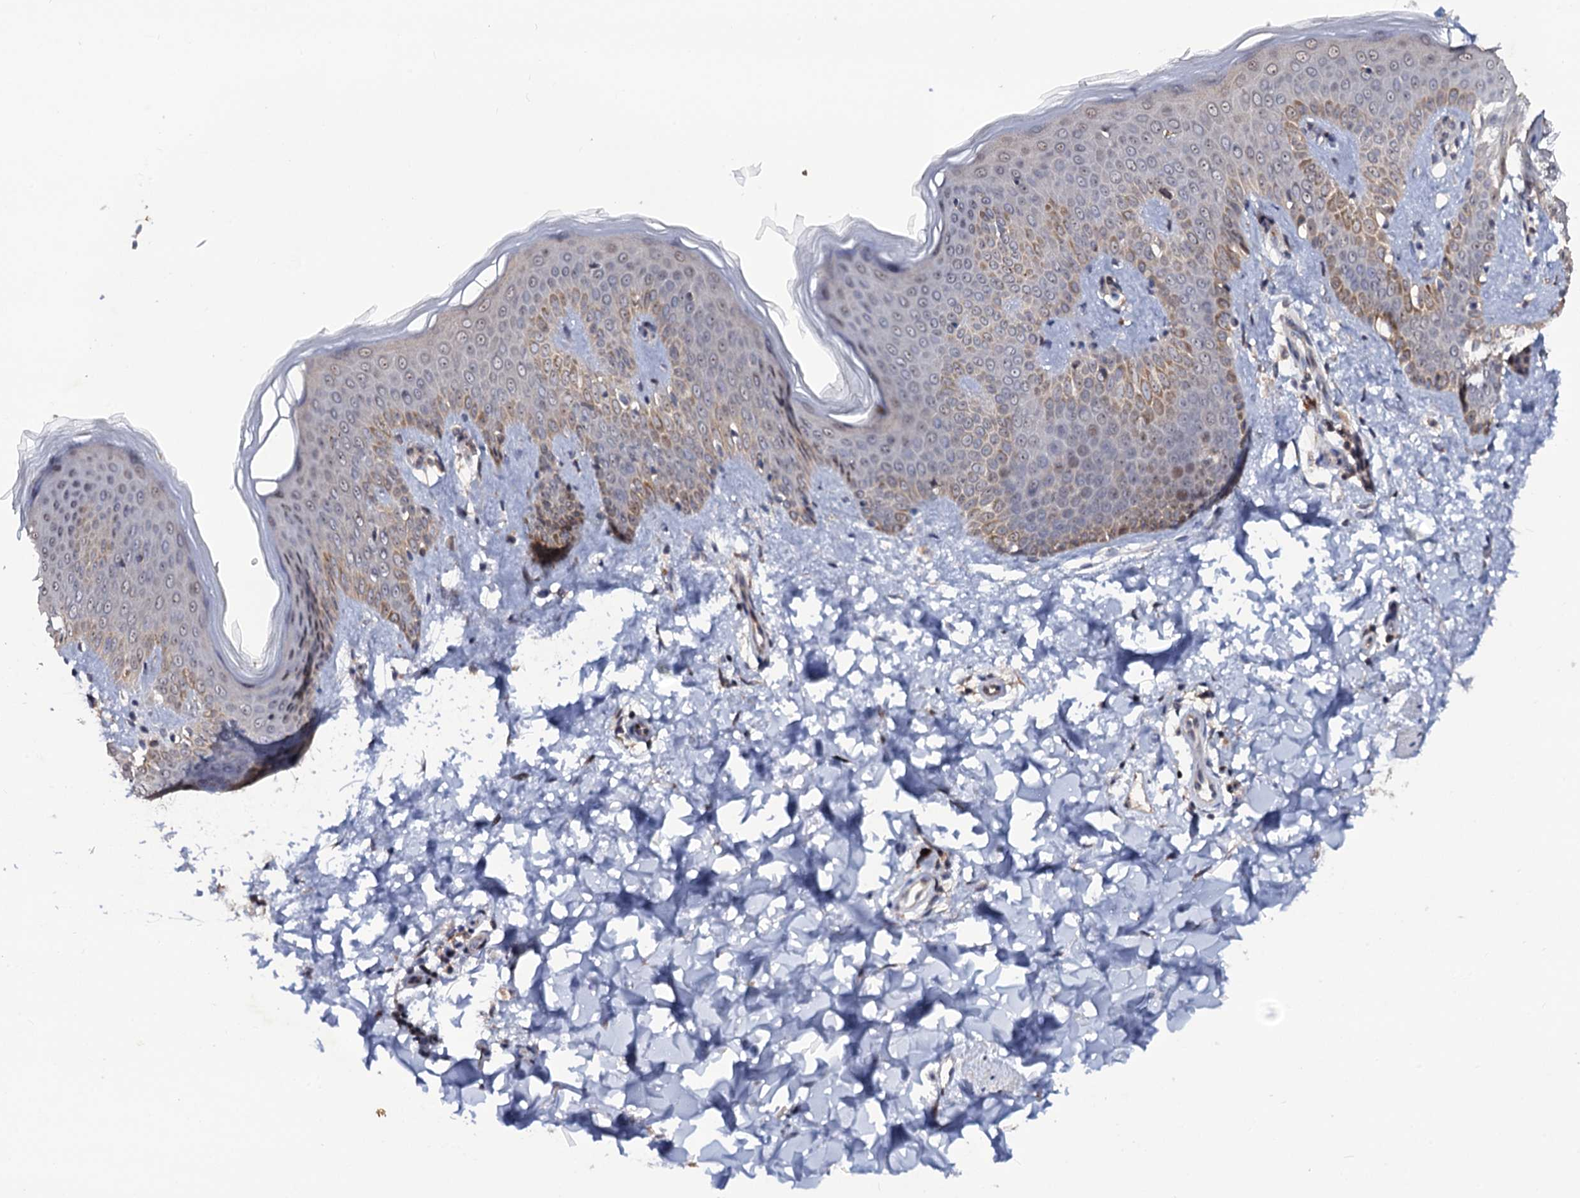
{"staining": {"intensity": "negative", "quantity": "none", "location": "none"}, "tissue": "skin", "cell_type": "Fibroblasts", "image_type": "normal", "snomed": [{"axis": "morphology", "description": "Normal tissue, NOS"}, {"axis": "topography", "description": "Skin"}], "caption": "Human skin stained for a protein using IHC demonstrates no positivity in fibroblasts.", "gene": "LRRC63", "patient": {"sex": "male", "age": 36}}